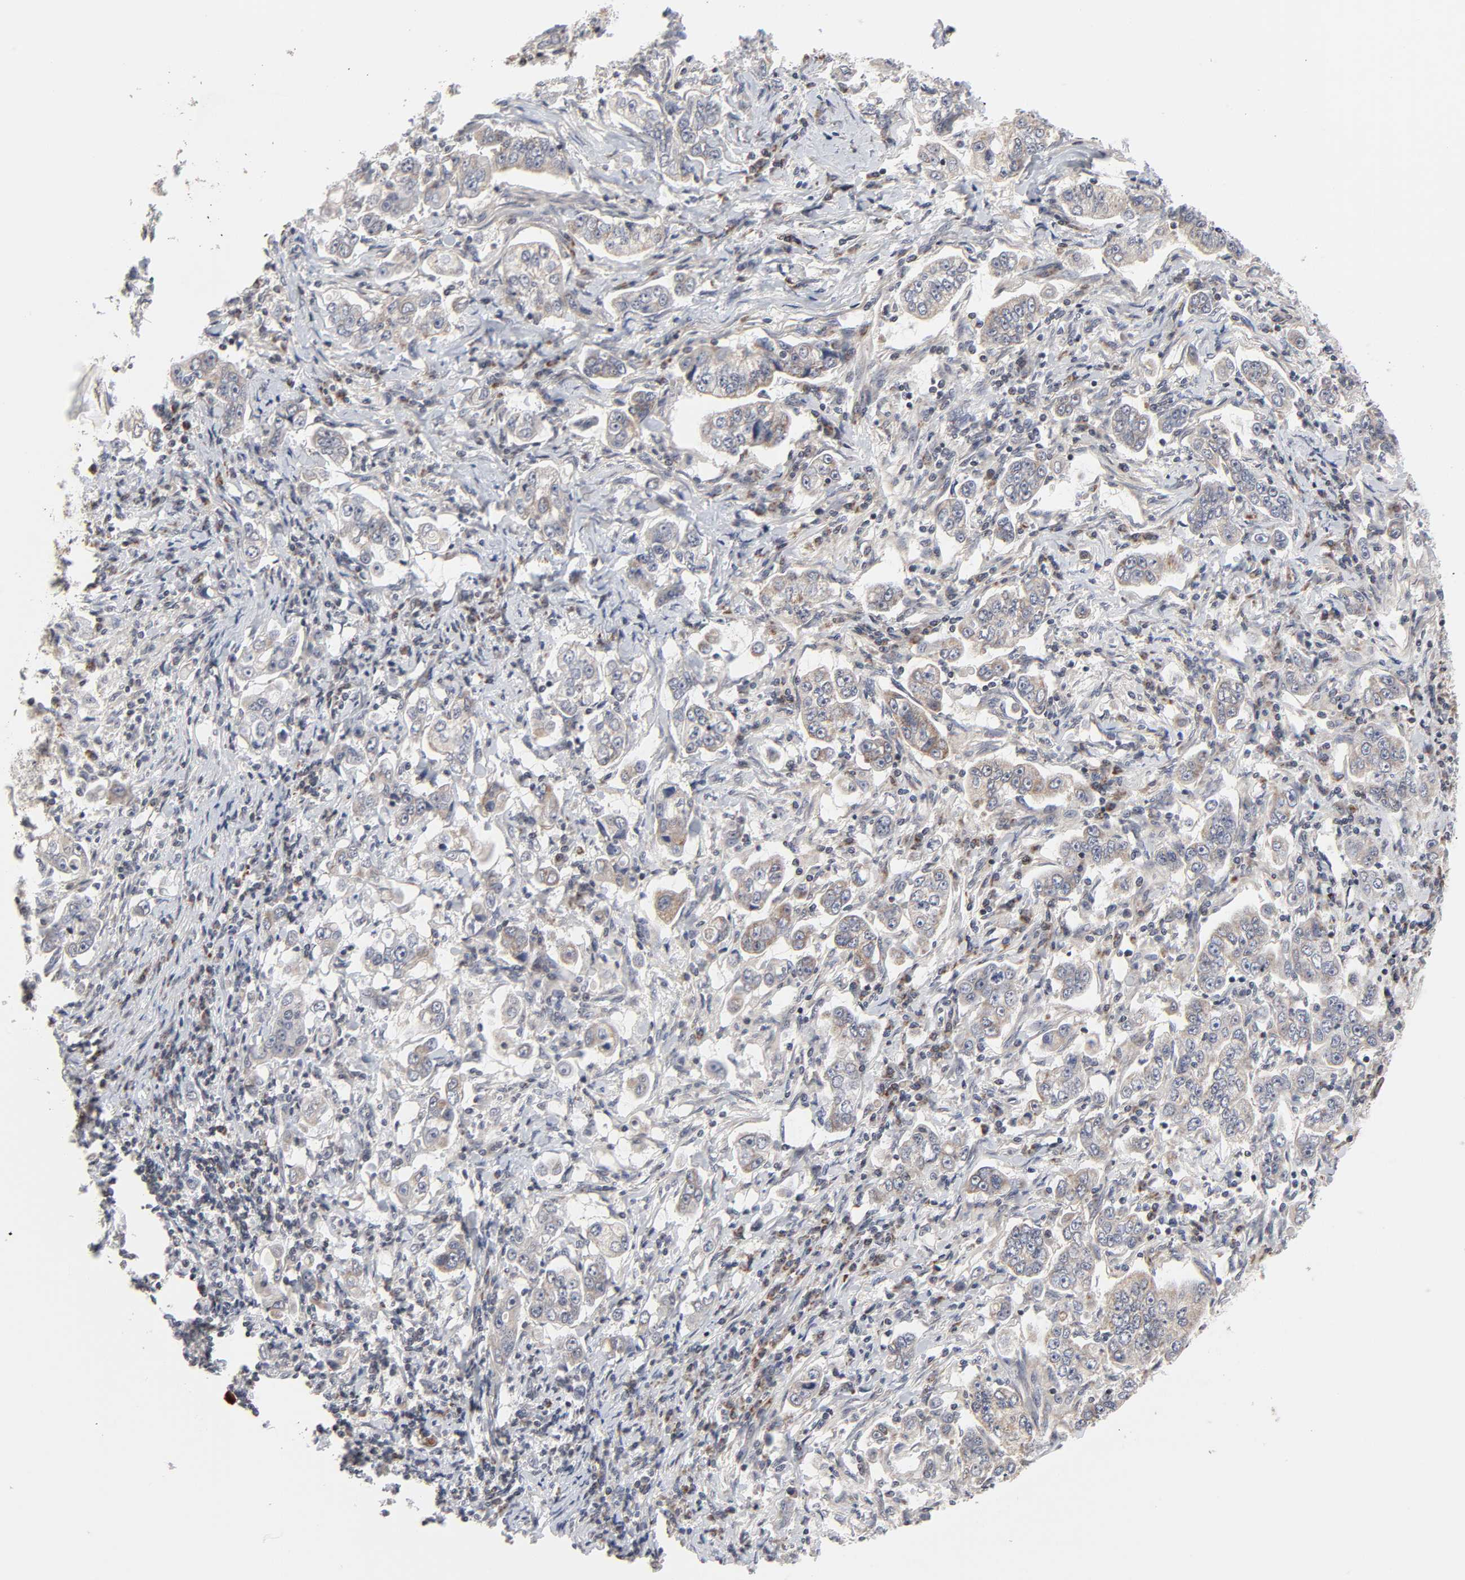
{"staining": {"intensity": "moderate", "quantity": ">75%", "location": "cytoplasmic/membranous"}, "tissue": "stomach cancer", "cell_type": "Tumor cells", "image_type": "cancer", "snomed": [{"axis": "morphology", "description": "Adenocarcinoma, NOS"}, {"axis": "topography", "description": "Stomach, lower"}], "caption": "This histopathology image displays immunohistochemistry (IHC) staining of human stomach adenocarcinoma, with medium moderate cytoplasmic/membranous expression in approximately >75% of tumor cells.", "gene": "AUH", "patient": {"sex": "female", "age": 72}}